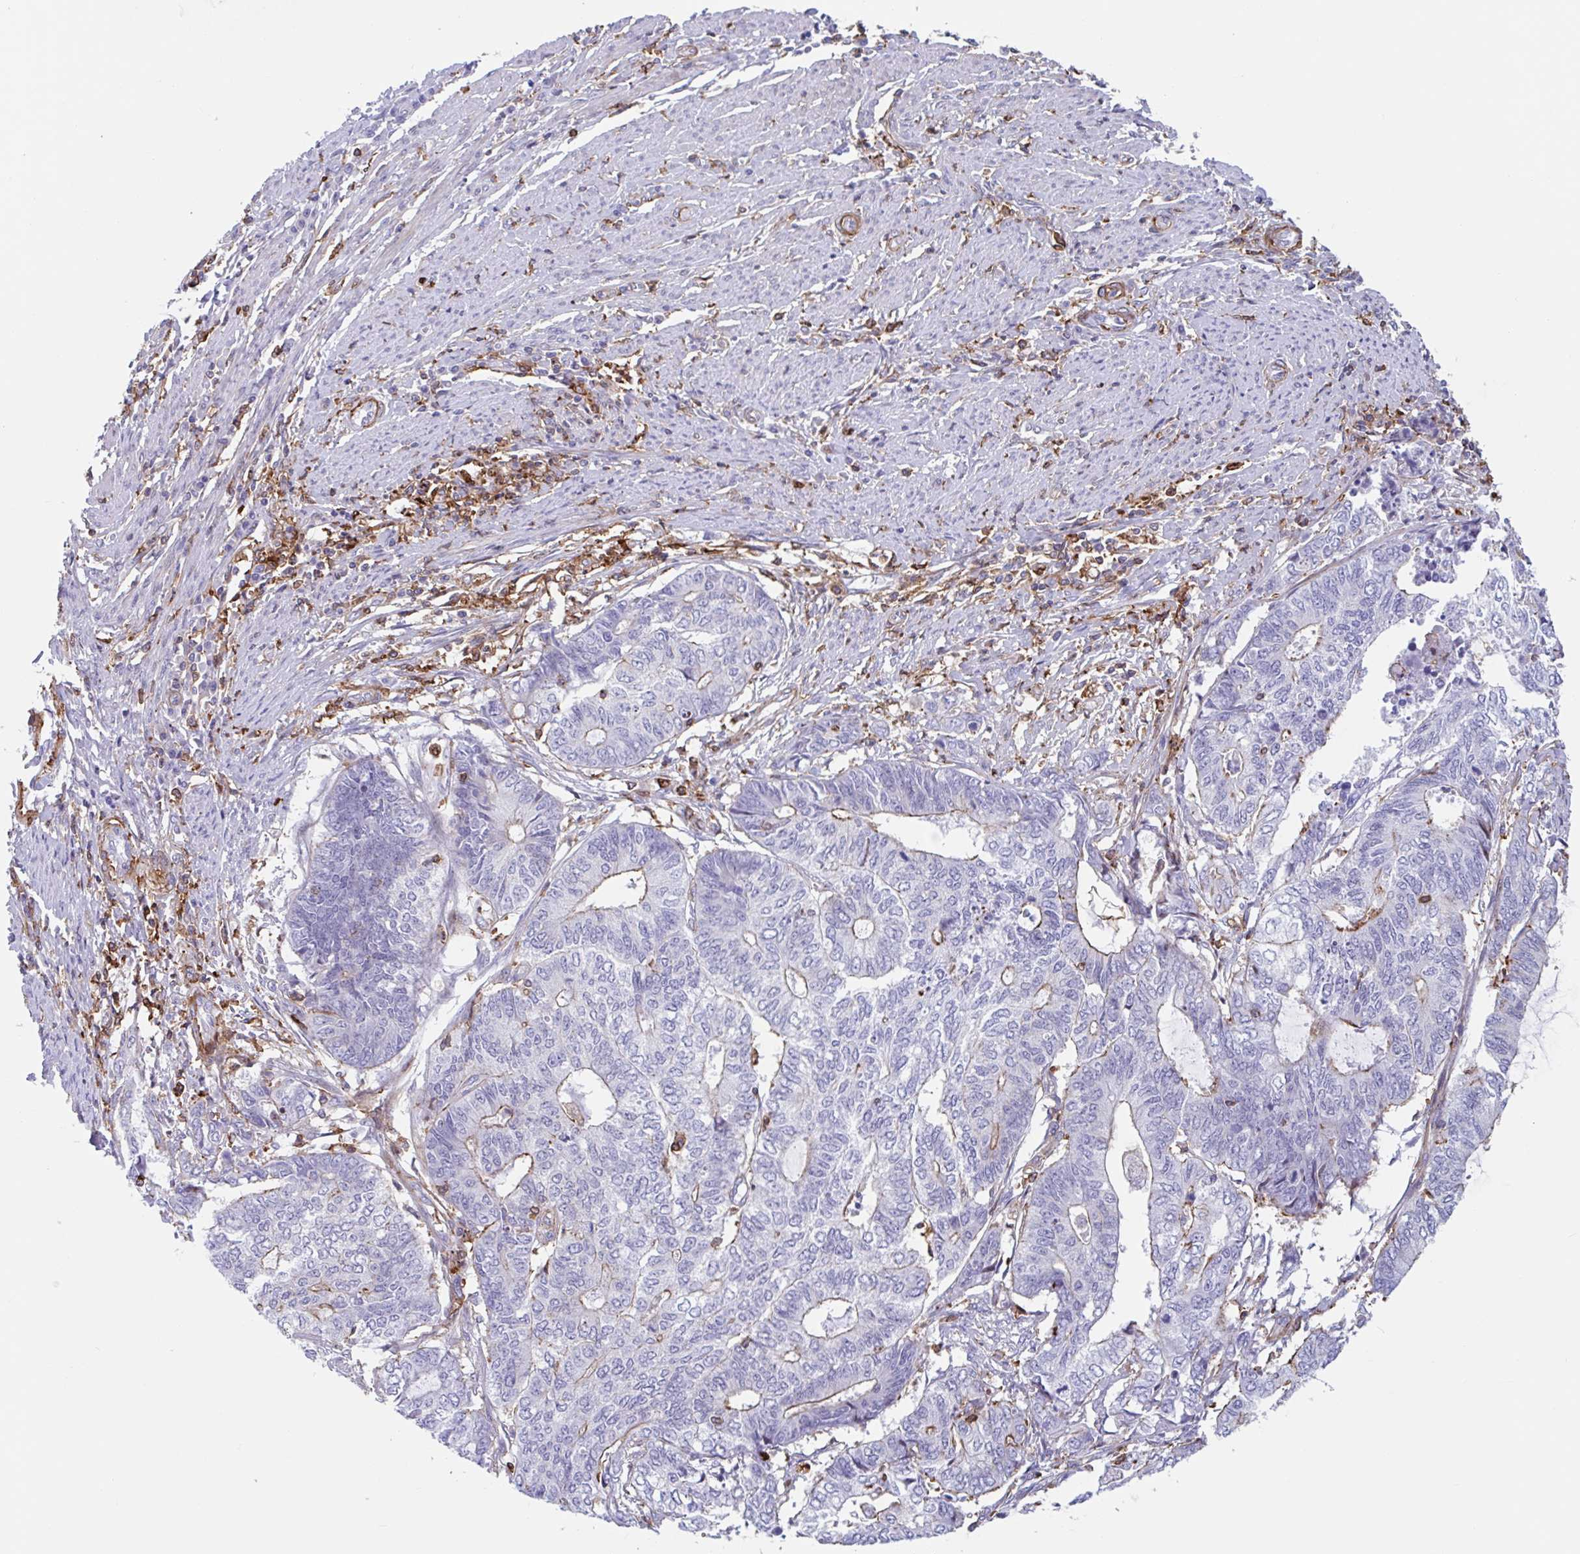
{"staining": {"intensity": "moderate", "quantity": "<25%", "location": "cytoplasmic/membranous"}, "tissue": "endometrial cancer", "cell_type": "Tumor cells", "image_type": "cancer", "snomed": [{"axis": "morphology", "description": "Adenocarcinoma, NOS"}, {"axis": "topography", "description": "Uterus"}, {"axis": "topography", "description": "Endometrium"}], "caption": "Immunohistochemistry (DAB) staining of human endometrial cancer (adenocarcinoma) demonstrates moderate cytoplasmic/membranous protein positivity in approximately <25% of tumor cells.", "gene": "EFHD1", "patient": {"sex": "female", "age": 70}}